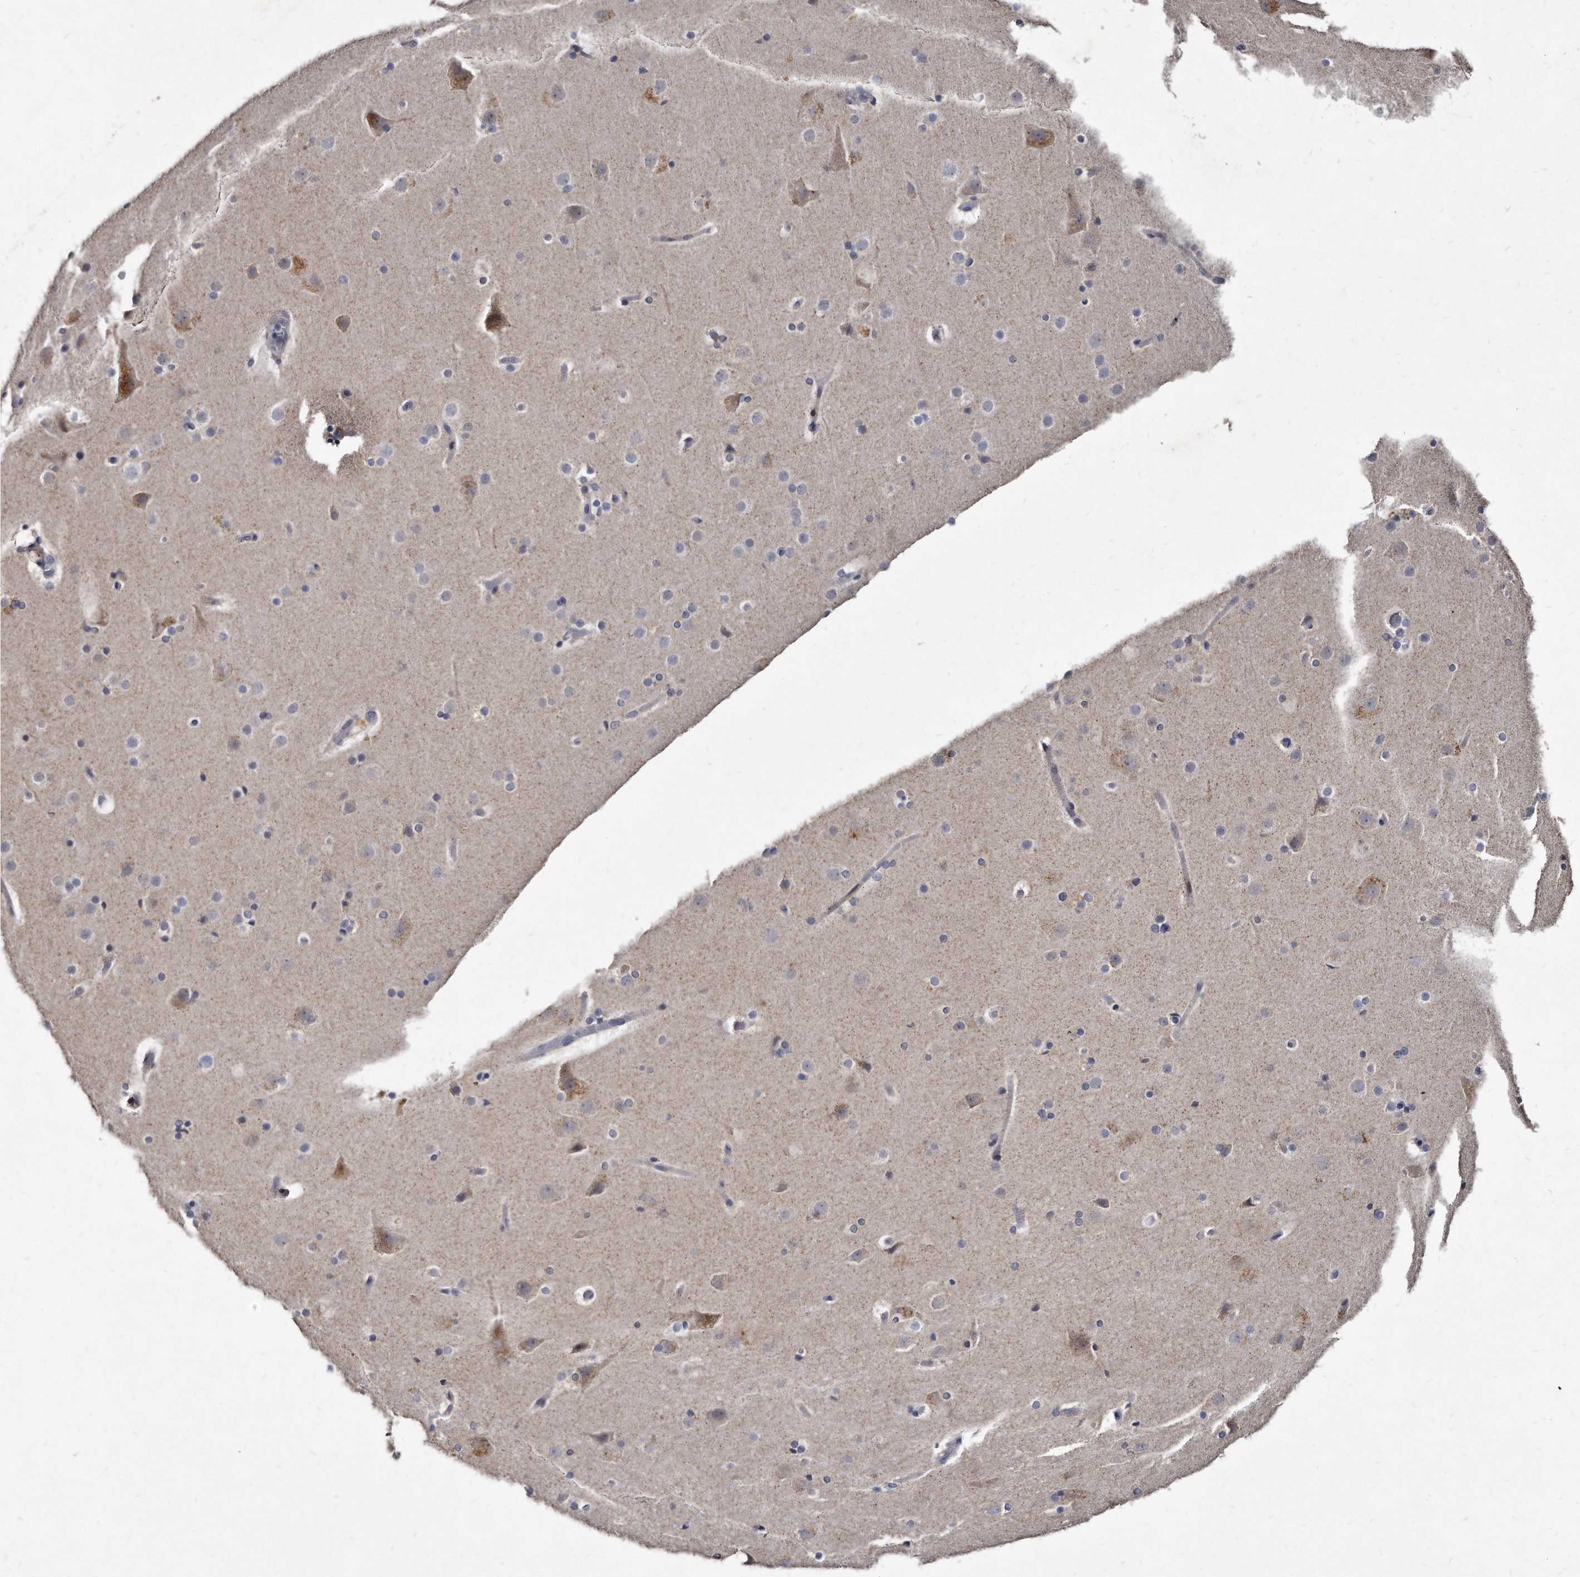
{"staining": {"intensity": "negative", "quantity": "none", "location": "none"}, "tissue": "cerebral cortex", "cell_type": "Endothelial cells", "image_type": "normal", "snomed": [{"axis": "morphology", "description": "Normal tissue, NOS"}, {"axis": "topography", "description": "Cerebral cortex"}], "caption": "An image of cerebral cortex stained for a protein exhibits no brown staining in endothelial cells. (Brightfield microscopy of DAB (3,3'-diaminobenzidine) IHC at high magnification).", "gene": "KLHDC3", "patient": {"sex": "male", "age": 57}}